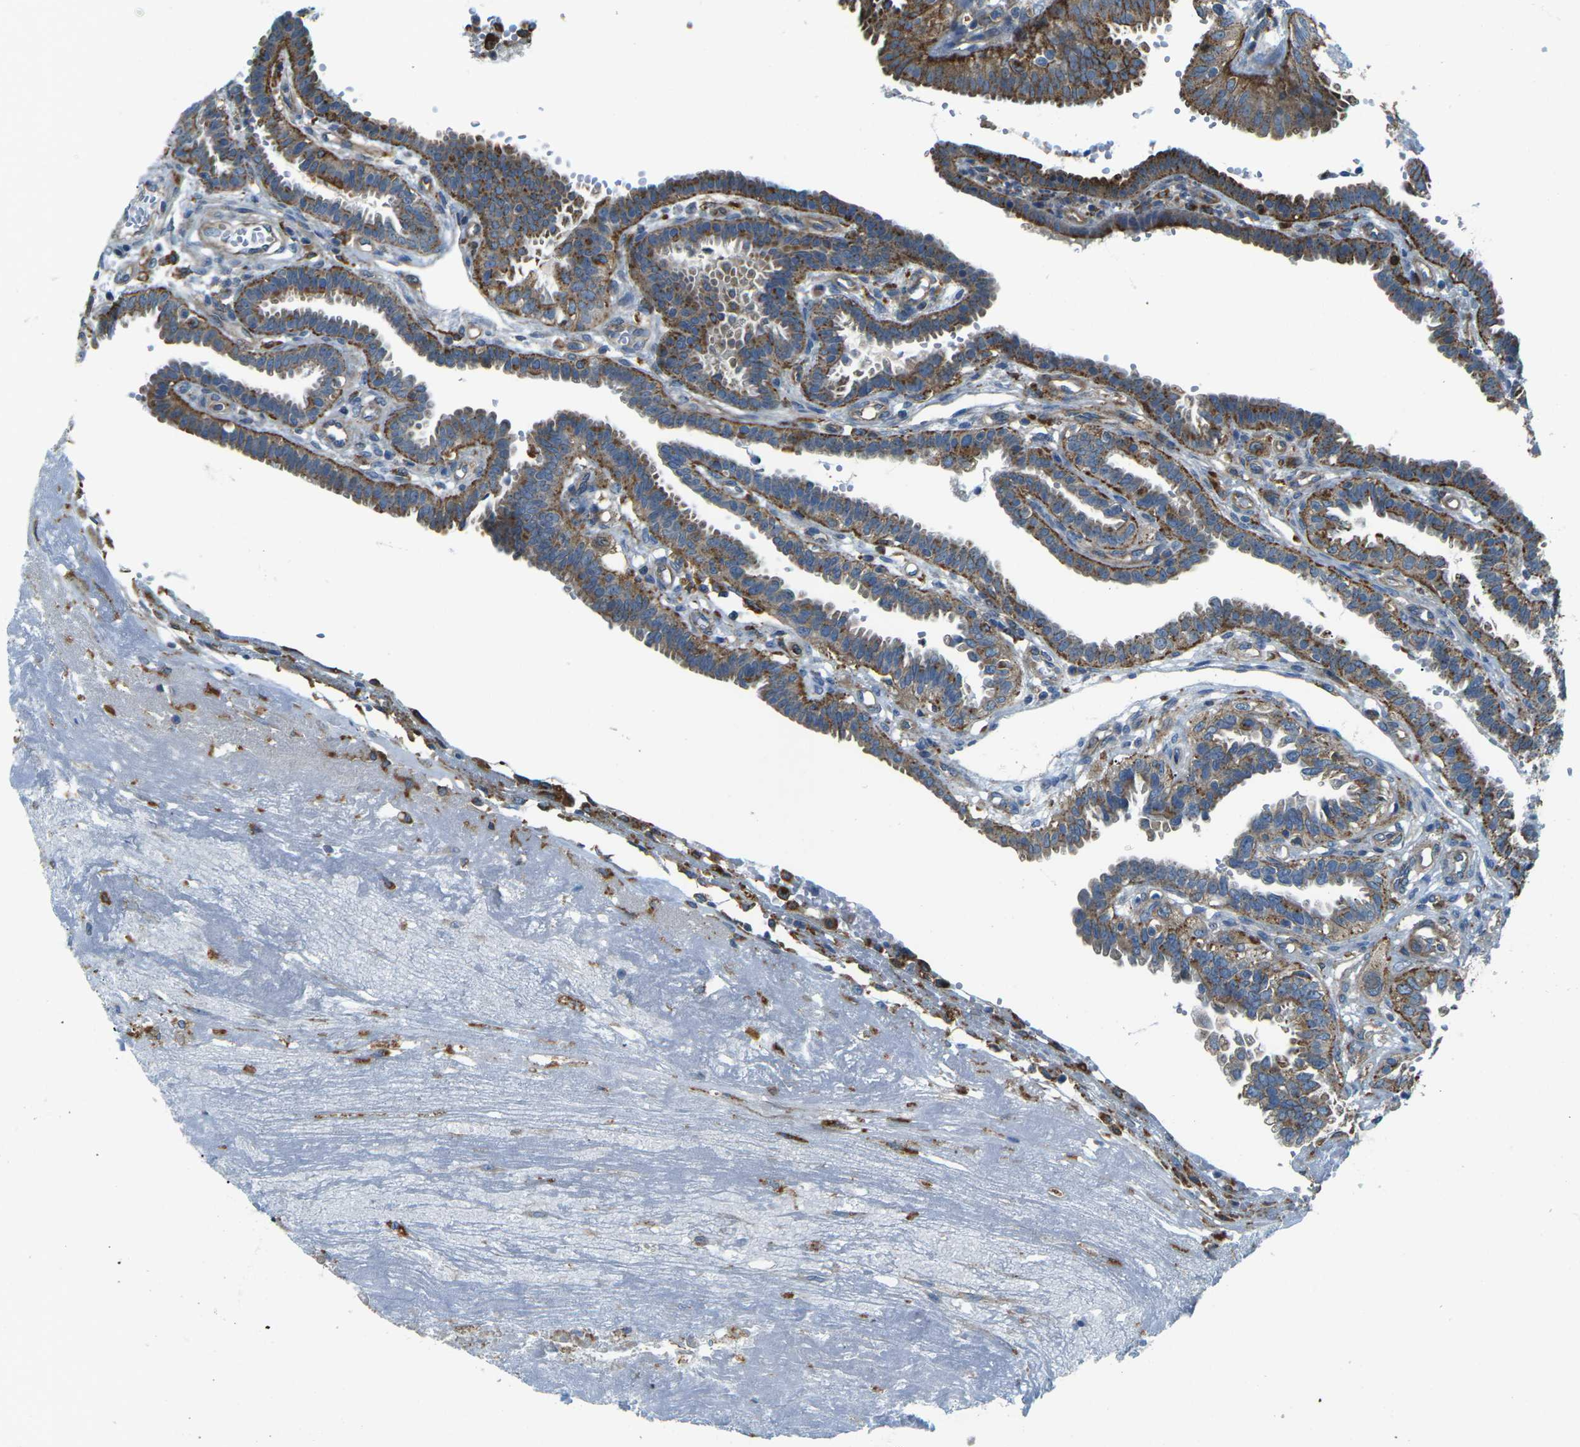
{"staining": {"intensity": "strong", "quantity": ">75%", "location": "cytoplasmic/membranous"}, "tissue": "fallopian tube", "cell_type": "Glandular cells", "image_type": "normal", "snomed": [{"axis": "morphology", "description": "Normal tissue, NOS"}, {"axis": "topography", "description": "Fallopian tube"}, {"axis": "topography", "description": "Placenta"}], "caption": "Immunohistochemistry (IHC) staining of benign fallopian tube, which displays high levels of strong cytoplasmic/membranous staining in about >75% of glandular cells indicating strong cytoplasmic/membranous protein staining. The staining was performed using DAB (brown) for protein detection and nuclei were counterstained in hematoxylin (blue).", "gene": "CDK17", "patient": {"sex": "female", "age": 34}}